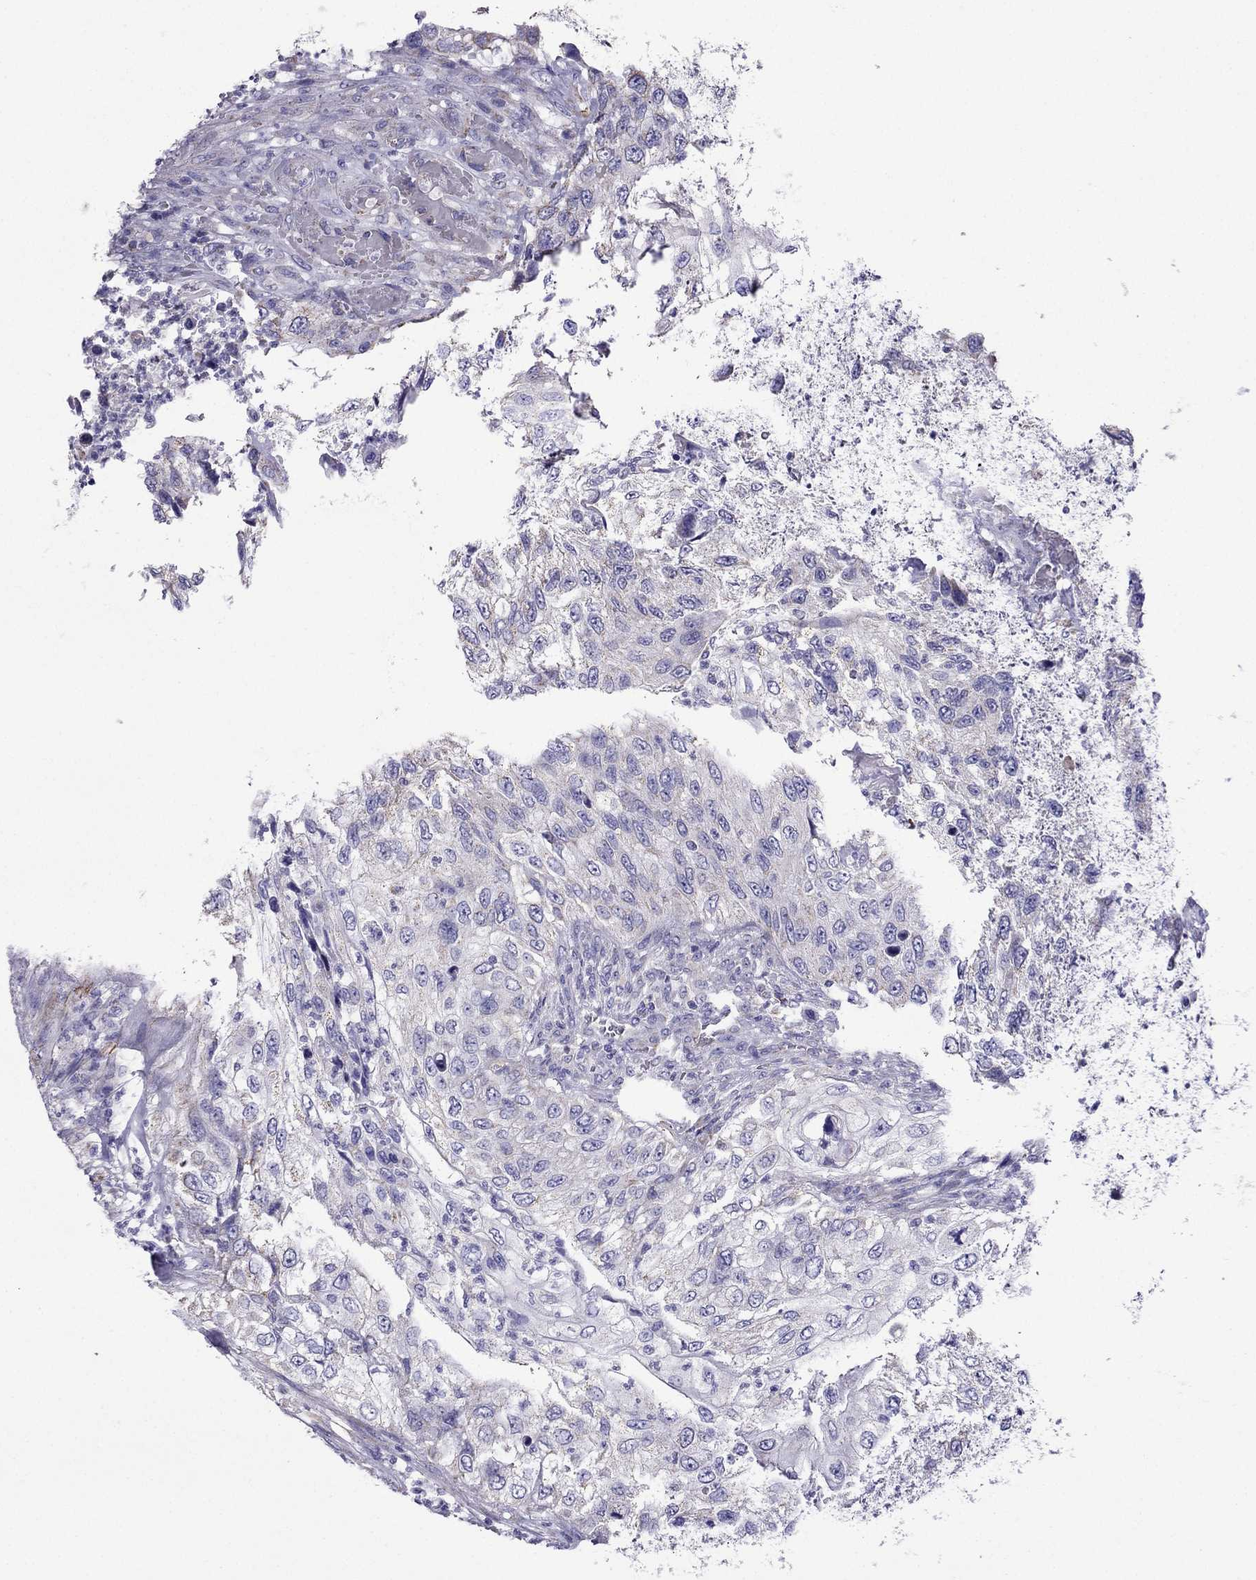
{"staining": {"intensity": "negative", "quantity": "none", "location": "none"}, "tissue": "urothelial cancer", "cell_type": "Tumor cells", "image_type": "cancer", "snomed": [{"axis": "morphology", "description": "Urothelial carcinoma, High grade"}, {"axis": "topography", "description": "Urinary bladder"}], "caption": "Tumor cells are negative for brown protein staining in urothelial carcinoma (high-grade). Brightfield microscopy of immunohistochemistry (IHC) stained with DAB (brown) and hematoxylin (blue), captured at high magnification.", "gene": "DSC1", "patient": {"sex": "female", "age": 60}}